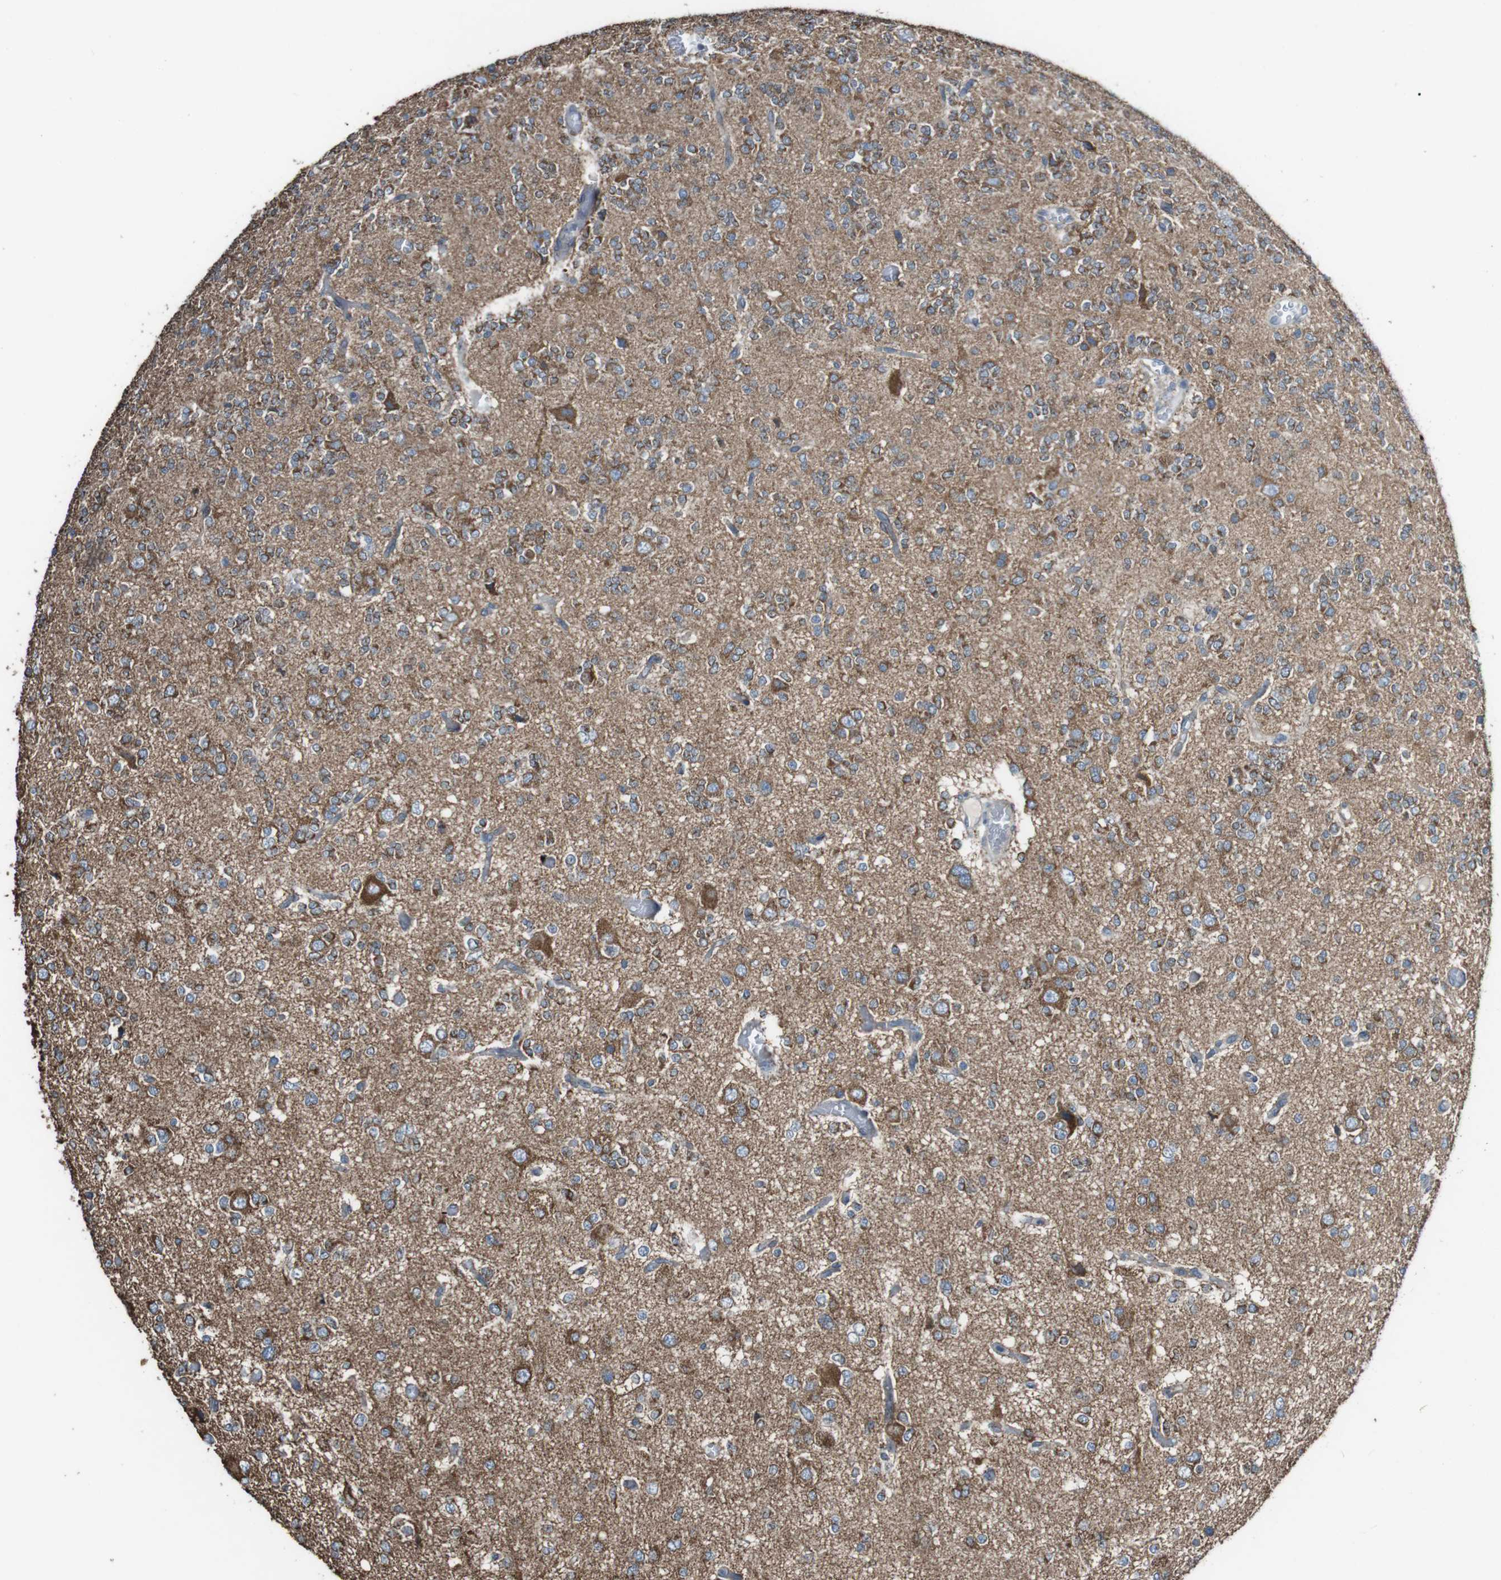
{"staining": {"intensity": "moderate", "quantity": ">75%", "location": "cytoplasmic/membranous"}, "tissue": "glioma", "cell_type": "Tumor cells", "image_type": "cancer", "snomed": [{"axis": "morphology", "description": "Glioma, malignant, Low grade"}, {"axis": "topography", "description": "Brain"}], "caption": "Protein staining demonstrates moderate cytoplasmic/membranous staining in approximately >75% of tumor cells in glioma.", "gene": "CISD2", "patient": {"sex": "male", "age": 38}}